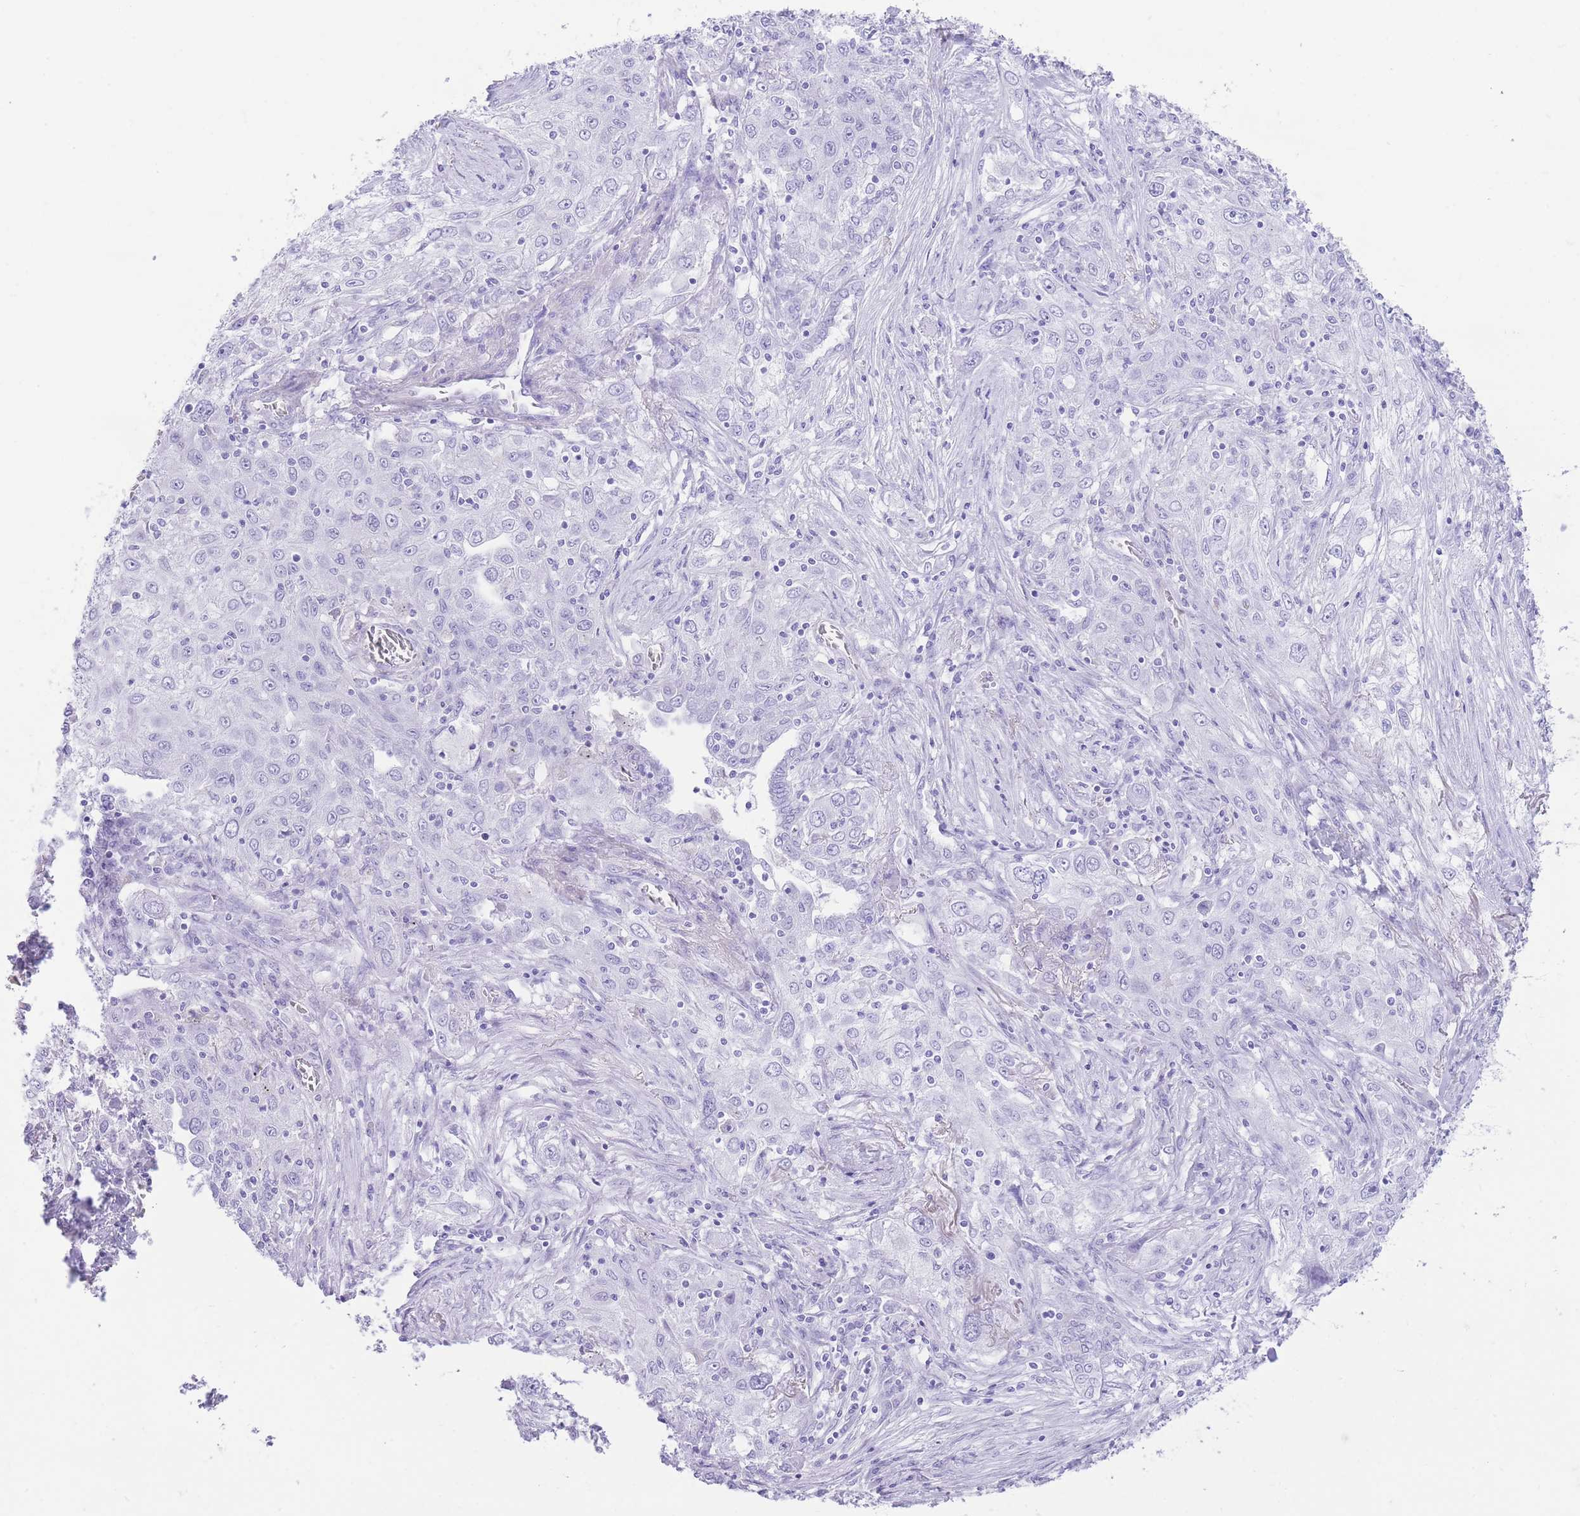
{"staining": {"intensity": "negative", "quantity": "none", "location": "none"}, "tissue": "lung cancer", "cell_type": "Tumor cells", "image_type": "cancer", "snomed": [{"axis": "morphology", "description": "Squamous cell carcinoma, NOS"}, {"axis": "topography", "description": "Lung"}], "caption": "High magnification brightfield microscopy of lung squamous cell carcinoma stained with DAB (3,3'-diaminobenzidine) (brown) and counterstained with hematoxylin (blue): tumor cells show no significant positivity. The staining is performed using DAB (3,3'-diaminobenzidine) brown chromogen with nuclei counter-stained in using hematoxylin.", "gene": "ELOA2", "patient": {"sex": "female", "age": 69}}